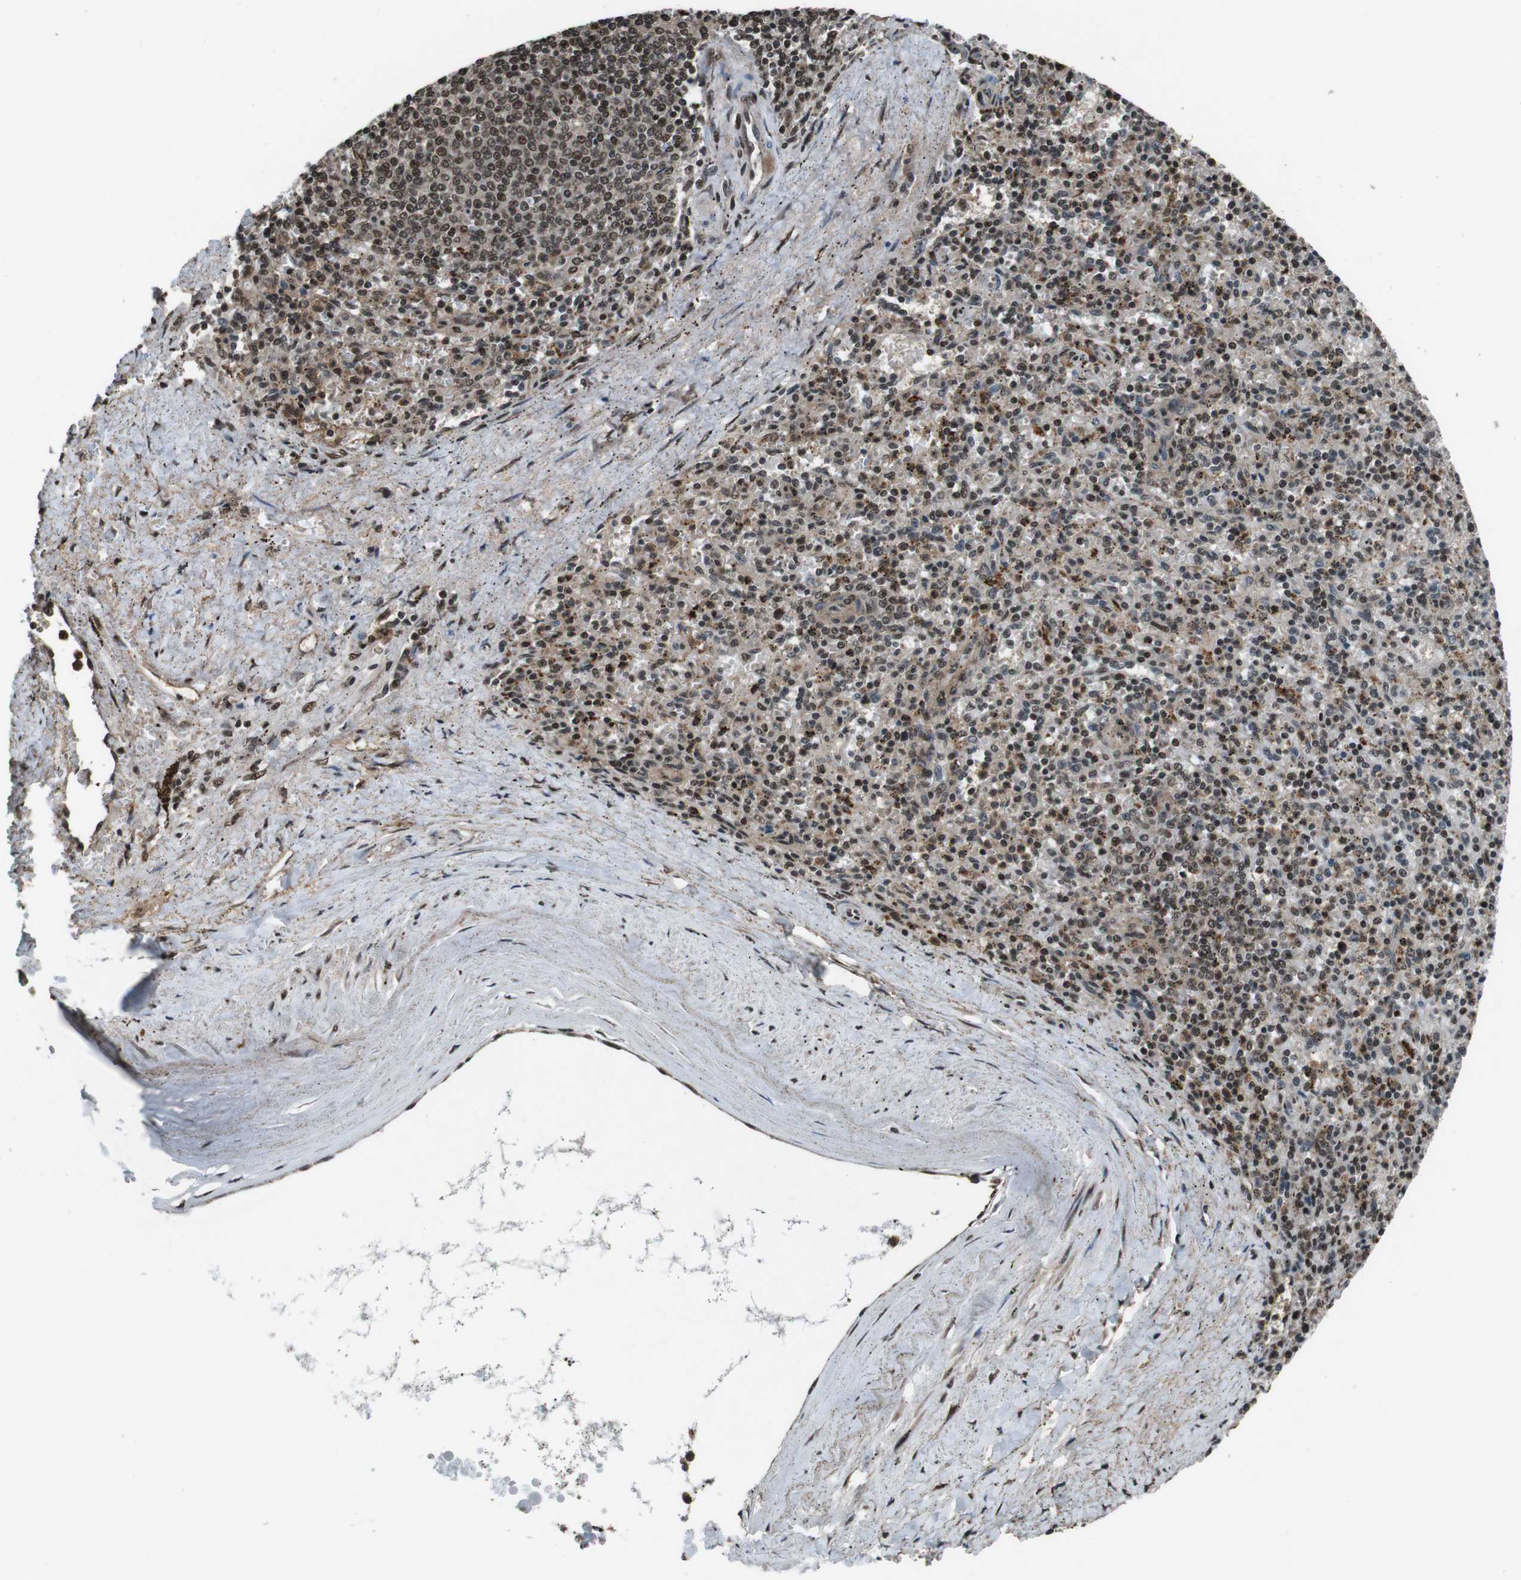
{"staining": {"intensity": "weak", "quantity": ">75%", "location": "cytoplasmic/membranous,nuclear"}, "tissue": "spleen", "cell_type": "Cells in red pulp", "image_type": "normal", "snomed": [{"axis": "morphology", "description": "Normal tissue, NOS"}, {"axis": "topography", "description": "Spleen"}], "caption": "The histopathology image demonstrates immunohistochemical staining of normal spleen. There is weak cytoplasmic/membranous,nuclear staining is present in approximately >75% of cells in red pulp. (Stains: DAB in brown, nuclei in blue, Microscopy: brightfield microscopy at high magnification).", "gene": "NR4A2", "patient": {"sex": "male", "age": 72}}